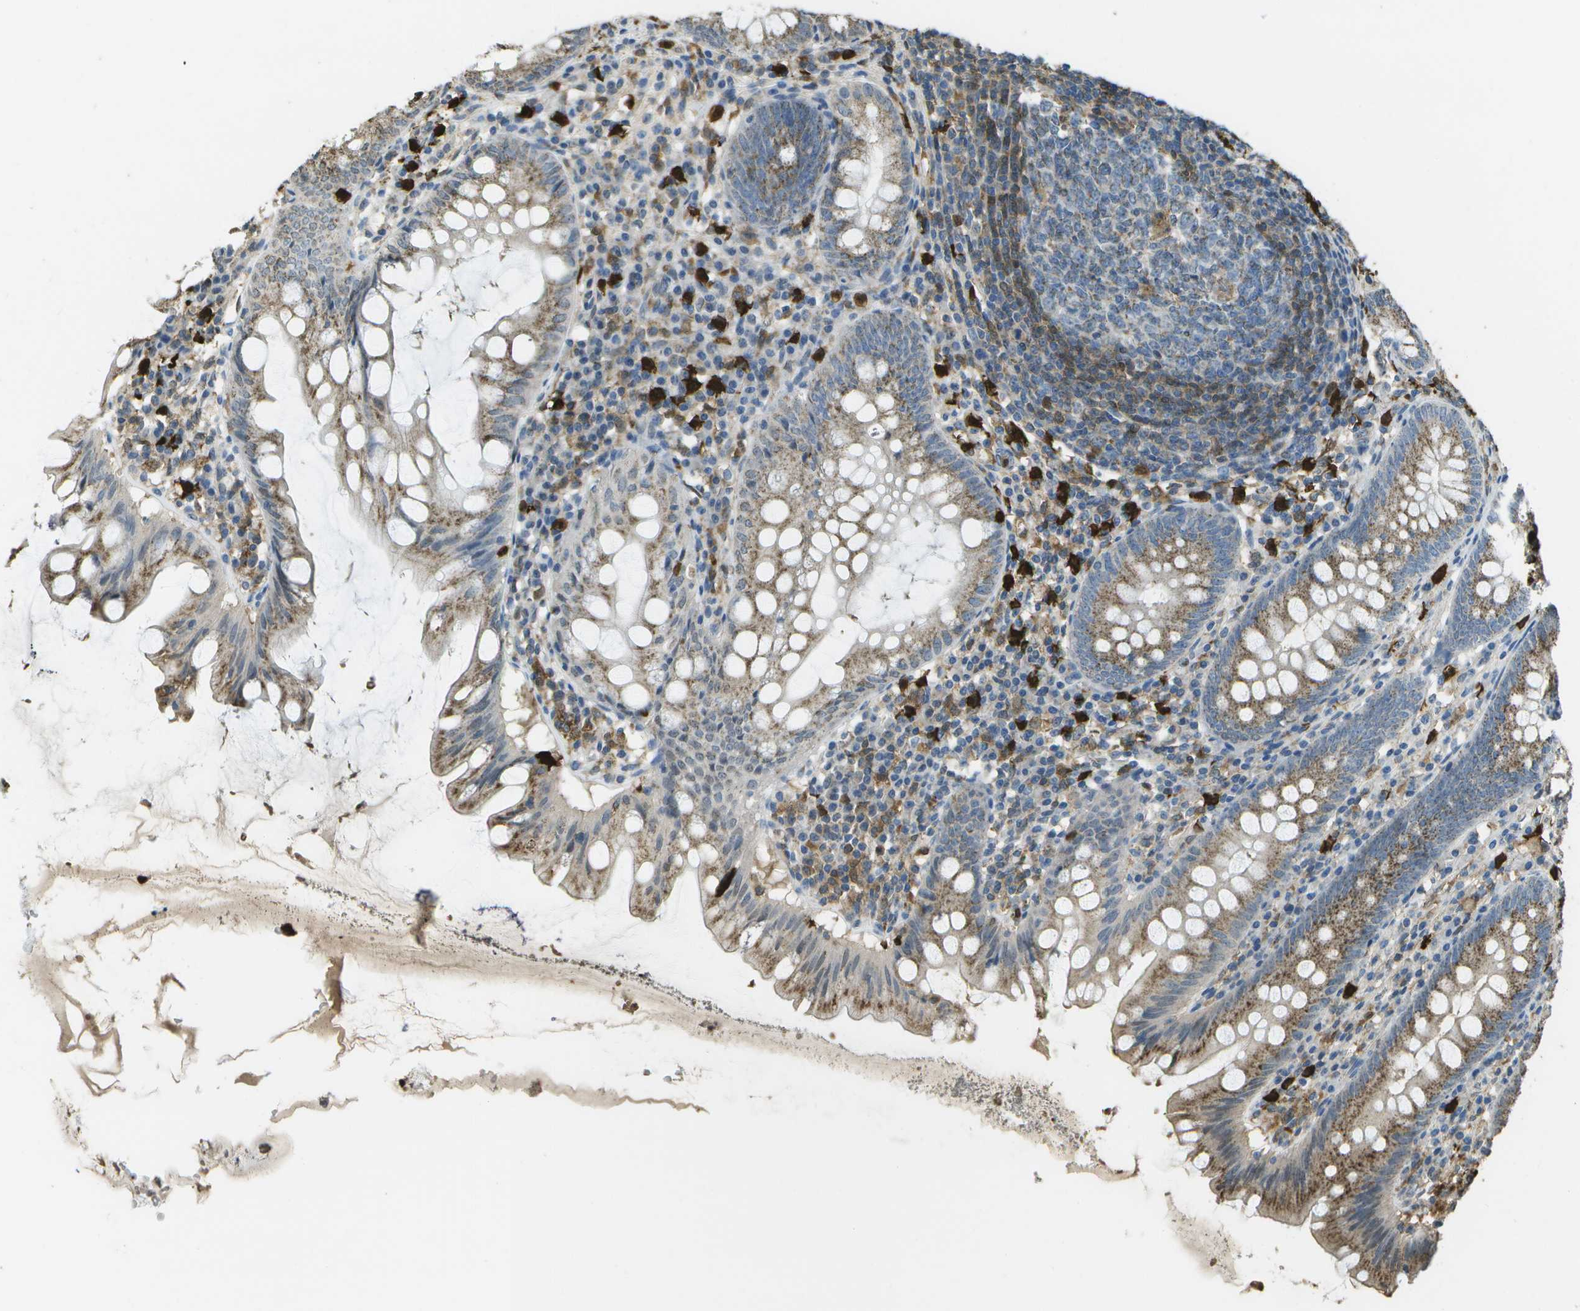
{"staining": {"intensity": "moderate", "quantity": ">75%", "location": "cytoplasmic/membranous"}, "tissue": "appendix", "cell_type": "Glandular cells", "image_type": "normal", "snomed": [{"axis": "morphology", "description": "Normal tissue, NOS"}, {"axis": "topography", "description": "Appendix"}], "caption": "About >75% of glandular cells in normal appendix show moderate cytoplasmic/membranous protein staining as visualized by brown immunohistochemical staining.", "gene": "CACHD1", "patient": {"sex": "male", "age": 56}}